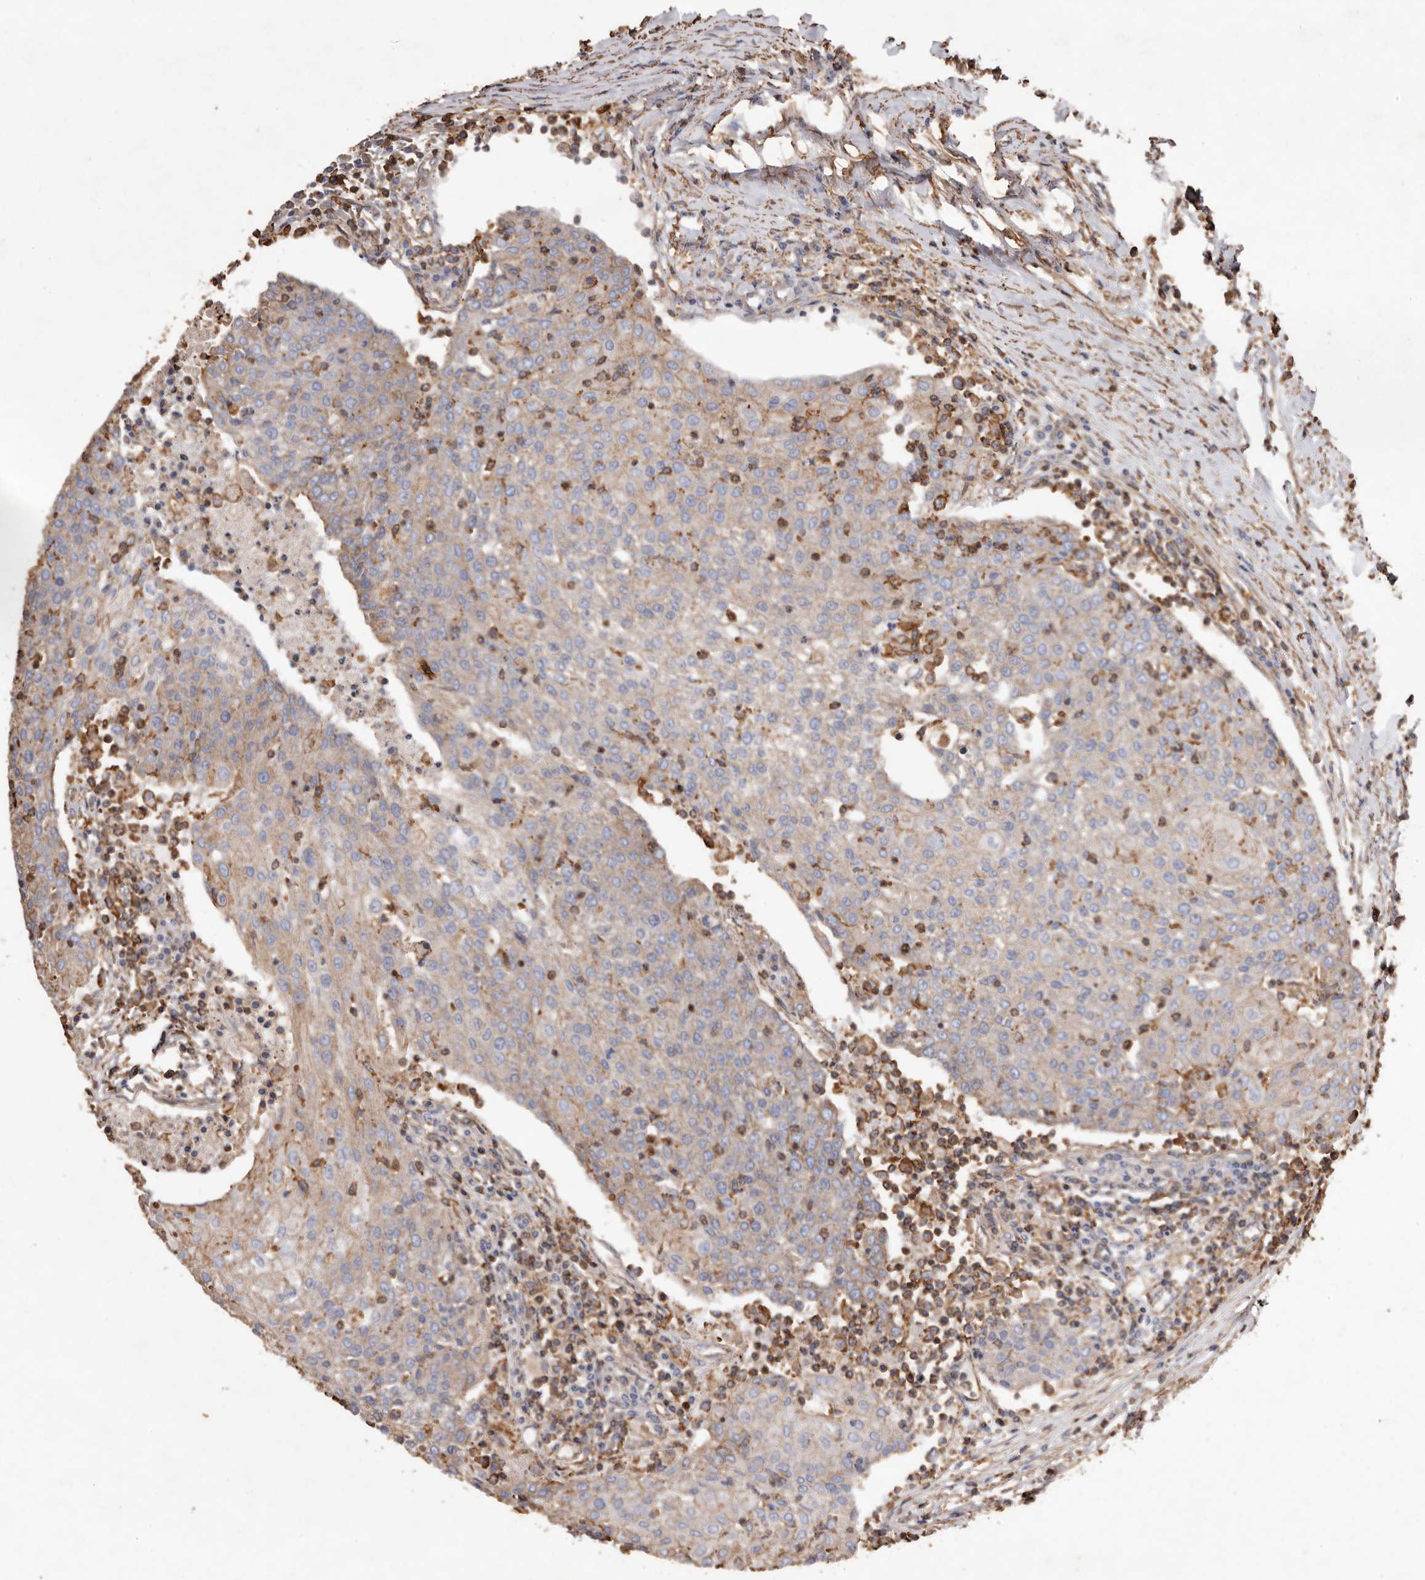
{"staining": {"intensity": "weak", "quantity": "<25%", "location": "cytoplasmic/membranous"}, "tissue": "urothelial cancer", "cell_type": "Tumor cells", "image_type": "cancer", "snomed": [{"axis": "morphology", "description": "Urothelial carcinoma, High grade"}, {"axis": "topography", "description": "Urinary bladder"}], "caption": "IHC photomicrograph of neoplastic tissue: urothelial cancer stained with DAB (3,3'-diaminobenzidine) shows no significant protein expression in tumor cells. (DAB immunohistochemistry with hematoxylin counter stain).", "gene": "COQ8B", "patient": {"sex": "female", "age": 85}}